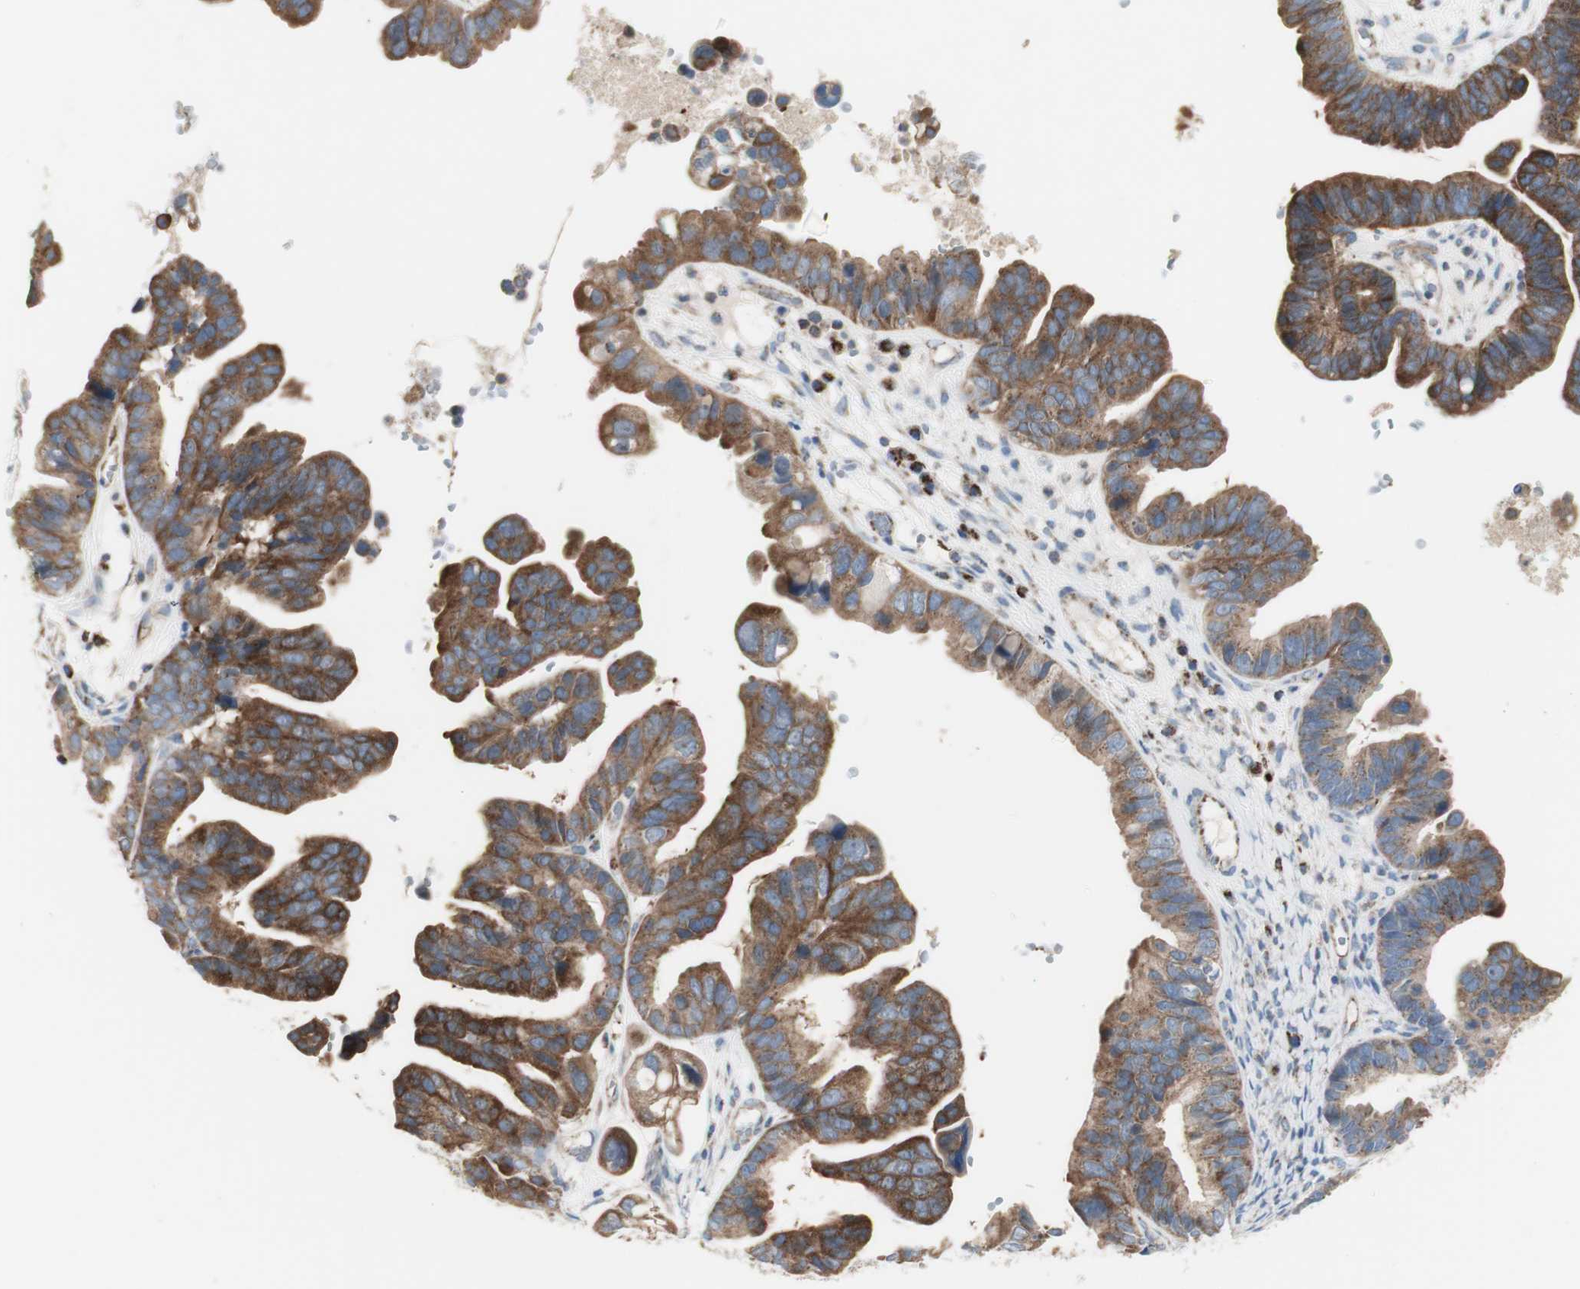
{"staining": {"intensity": "strong", "quantity": "25%-75%", "location": "cytoplasmic/membranous"}, "tissue": "ovarian cancer", "cell_type": "Tumor cells", "image_type": "cancer", "snomed": [{"axis": "morphology", "description": "Cystadenocarcinoma, serous, NOS"}, {"axis": "topography", "description": "Ovary"}], "caption": "A histopathology image of ovarian cancer stained for a protein demonstrates strong cytoplasmic/membranous brown staining in tumor cells.", "gene": "C3orf52", "patient": {"sex": "female", "age": 56}}